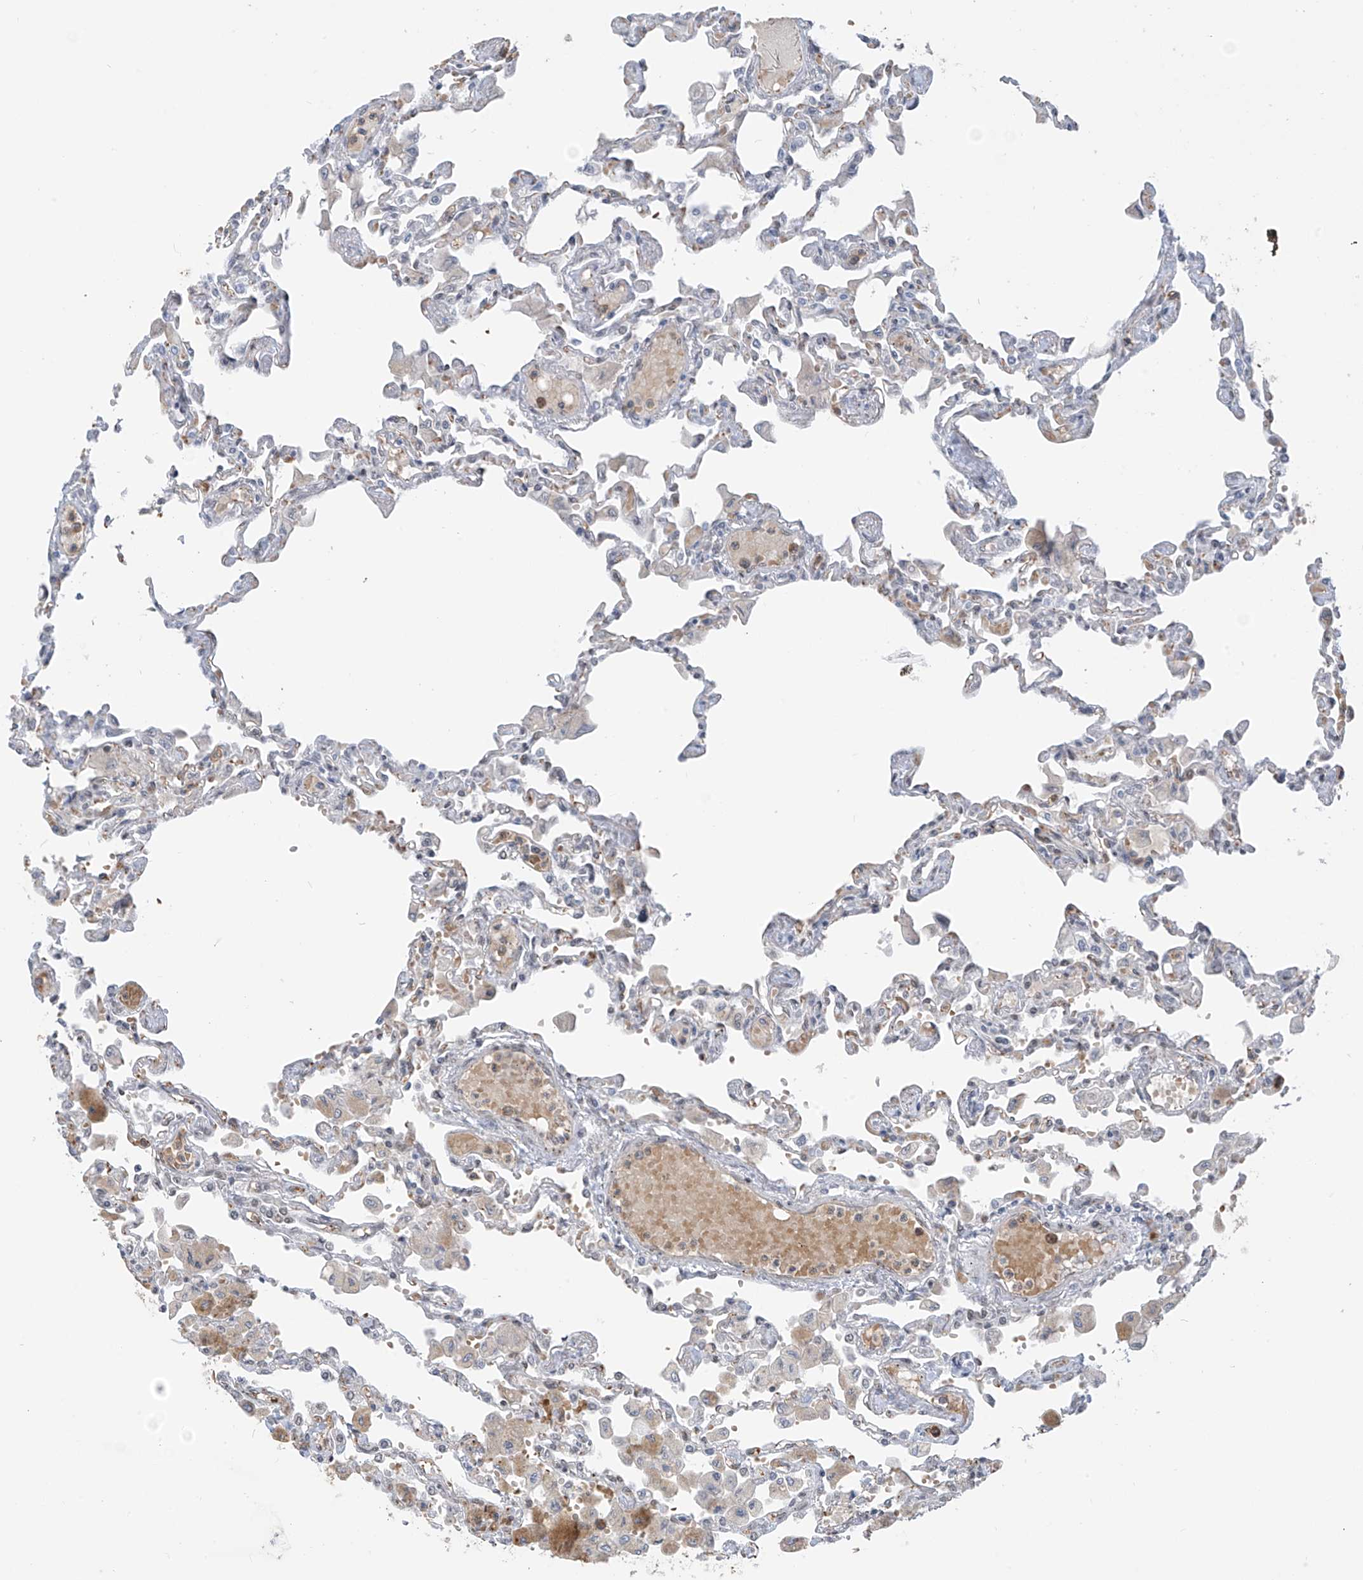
{"staining": {"intensity": "moderate", "quantity": "<25%", "location": "nuclear"}, "tissue": "lung", "cell_type": "Alveolar cells", "image_type": "normal", "snomed": [{"axis": "morphology", "description": "Normal tissue, NOS"}, {"axis": "topography", "description": "Bronchus"}, {"axis": "topography", "description": "Lung"}], "caption": "Brown immunohistochemical staining in normal lung exhibits moderate nuclear expression in approximately <25% of alveolar cells. The staining is performed using DAB brown chromogen to label protein expression. The nuclei are counter-stained blue using hematoxylin.", "gene": "MCM9", "patient": {"sex": "female", "age": 49}}